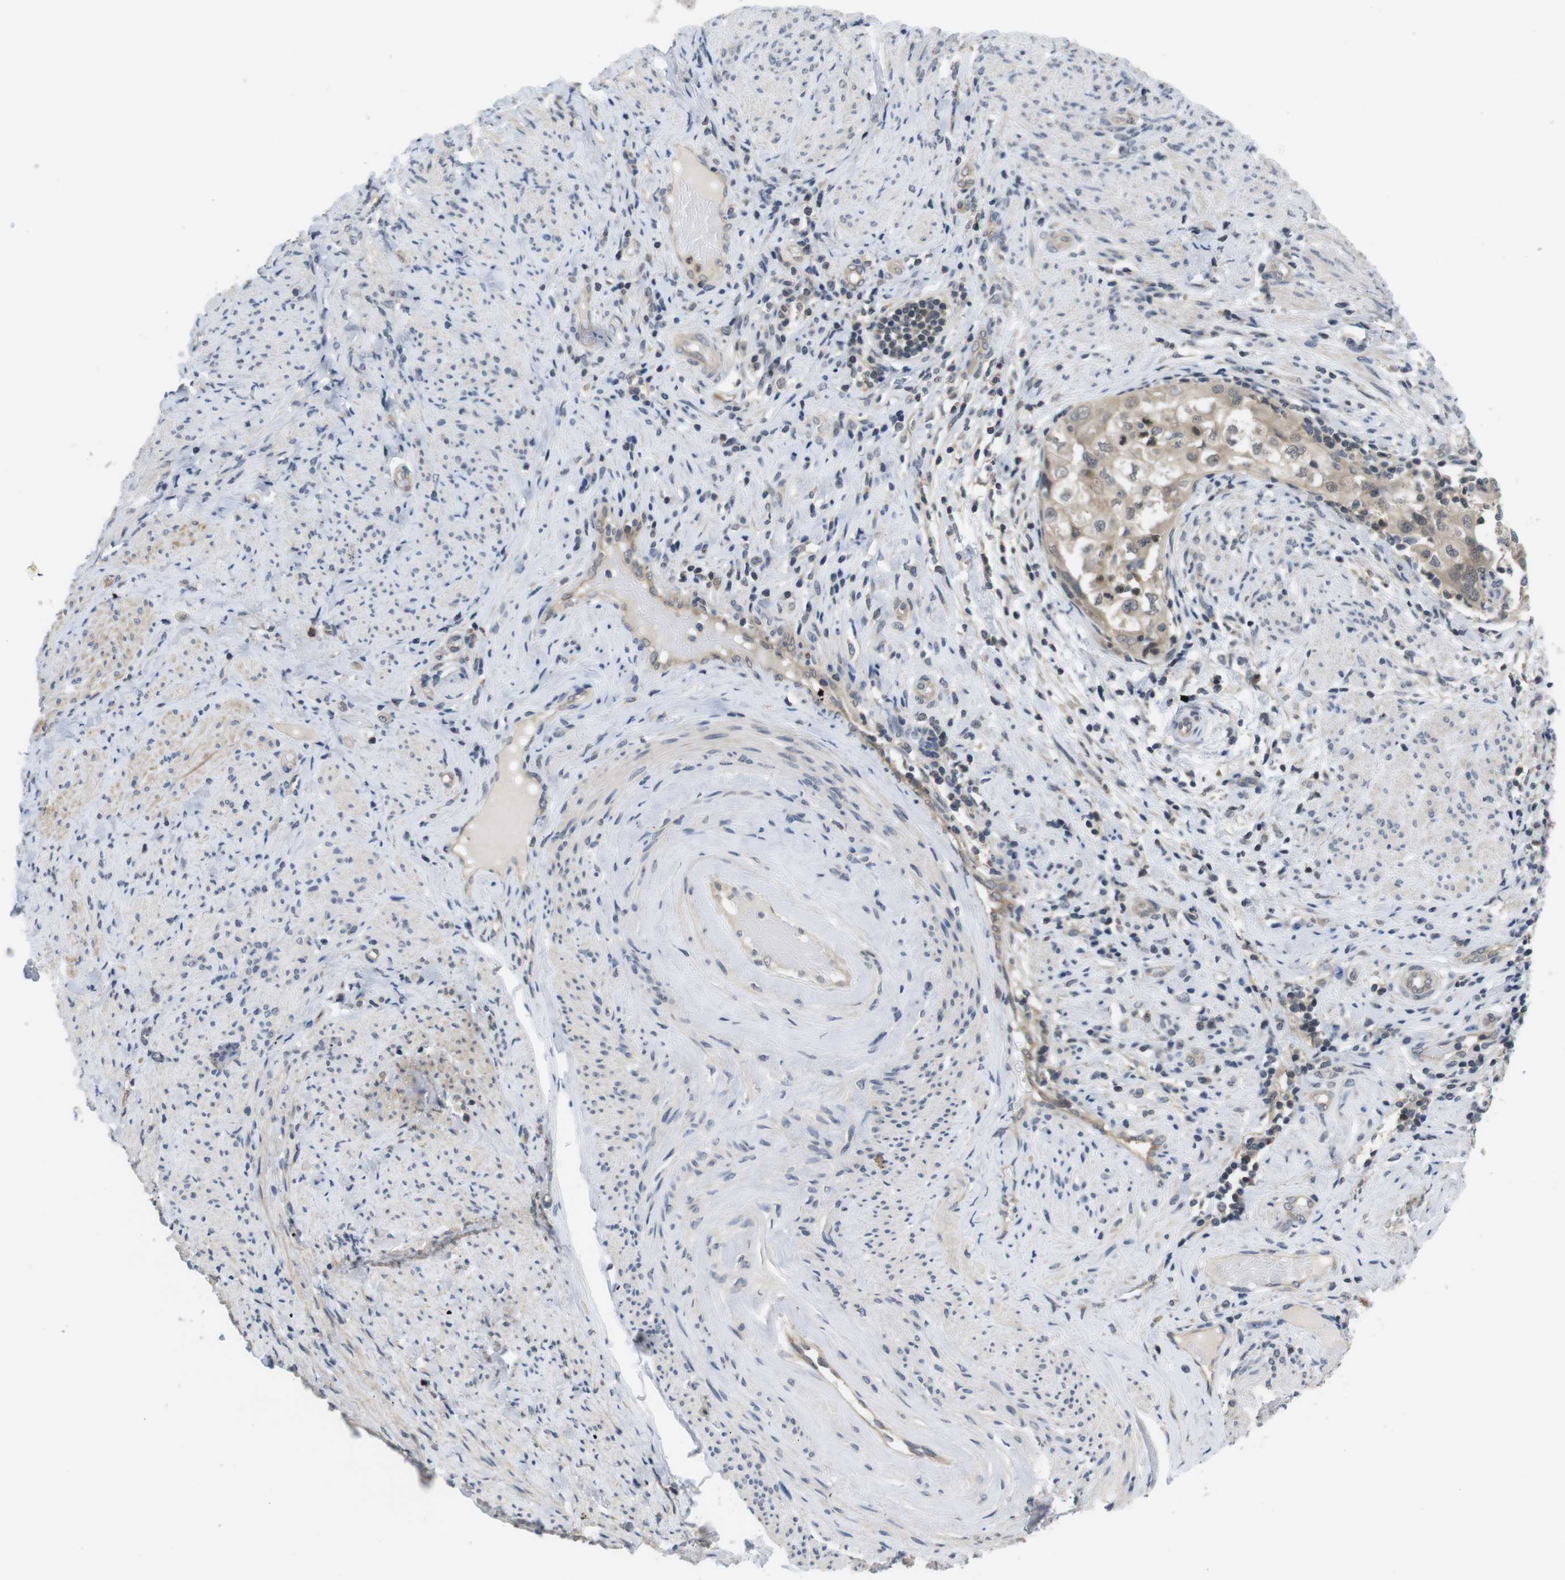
{"staining": {"intensity": "negative", "quantity": "none", "location": "none"}, "tissue": "endometrial cancer", "cell_type": "Tumor cells", "image_type": "cancer", "snomed": [{"axis": "morphology", "description": "Adenocarcinoma, NOS"}, {"axis": "topography", "description": "Endometrium"}], "caption": "A high-resolution photomicrograph shows IHC staining of endometrial adenocarcinoma, which shows no significant staining in tumor cells. The staining is performed using DAB brown chromogen with nuclei counter-stained in using hematoxylin.", "gene": "FADD", "patient": {"sex": "female", "age": 85}}